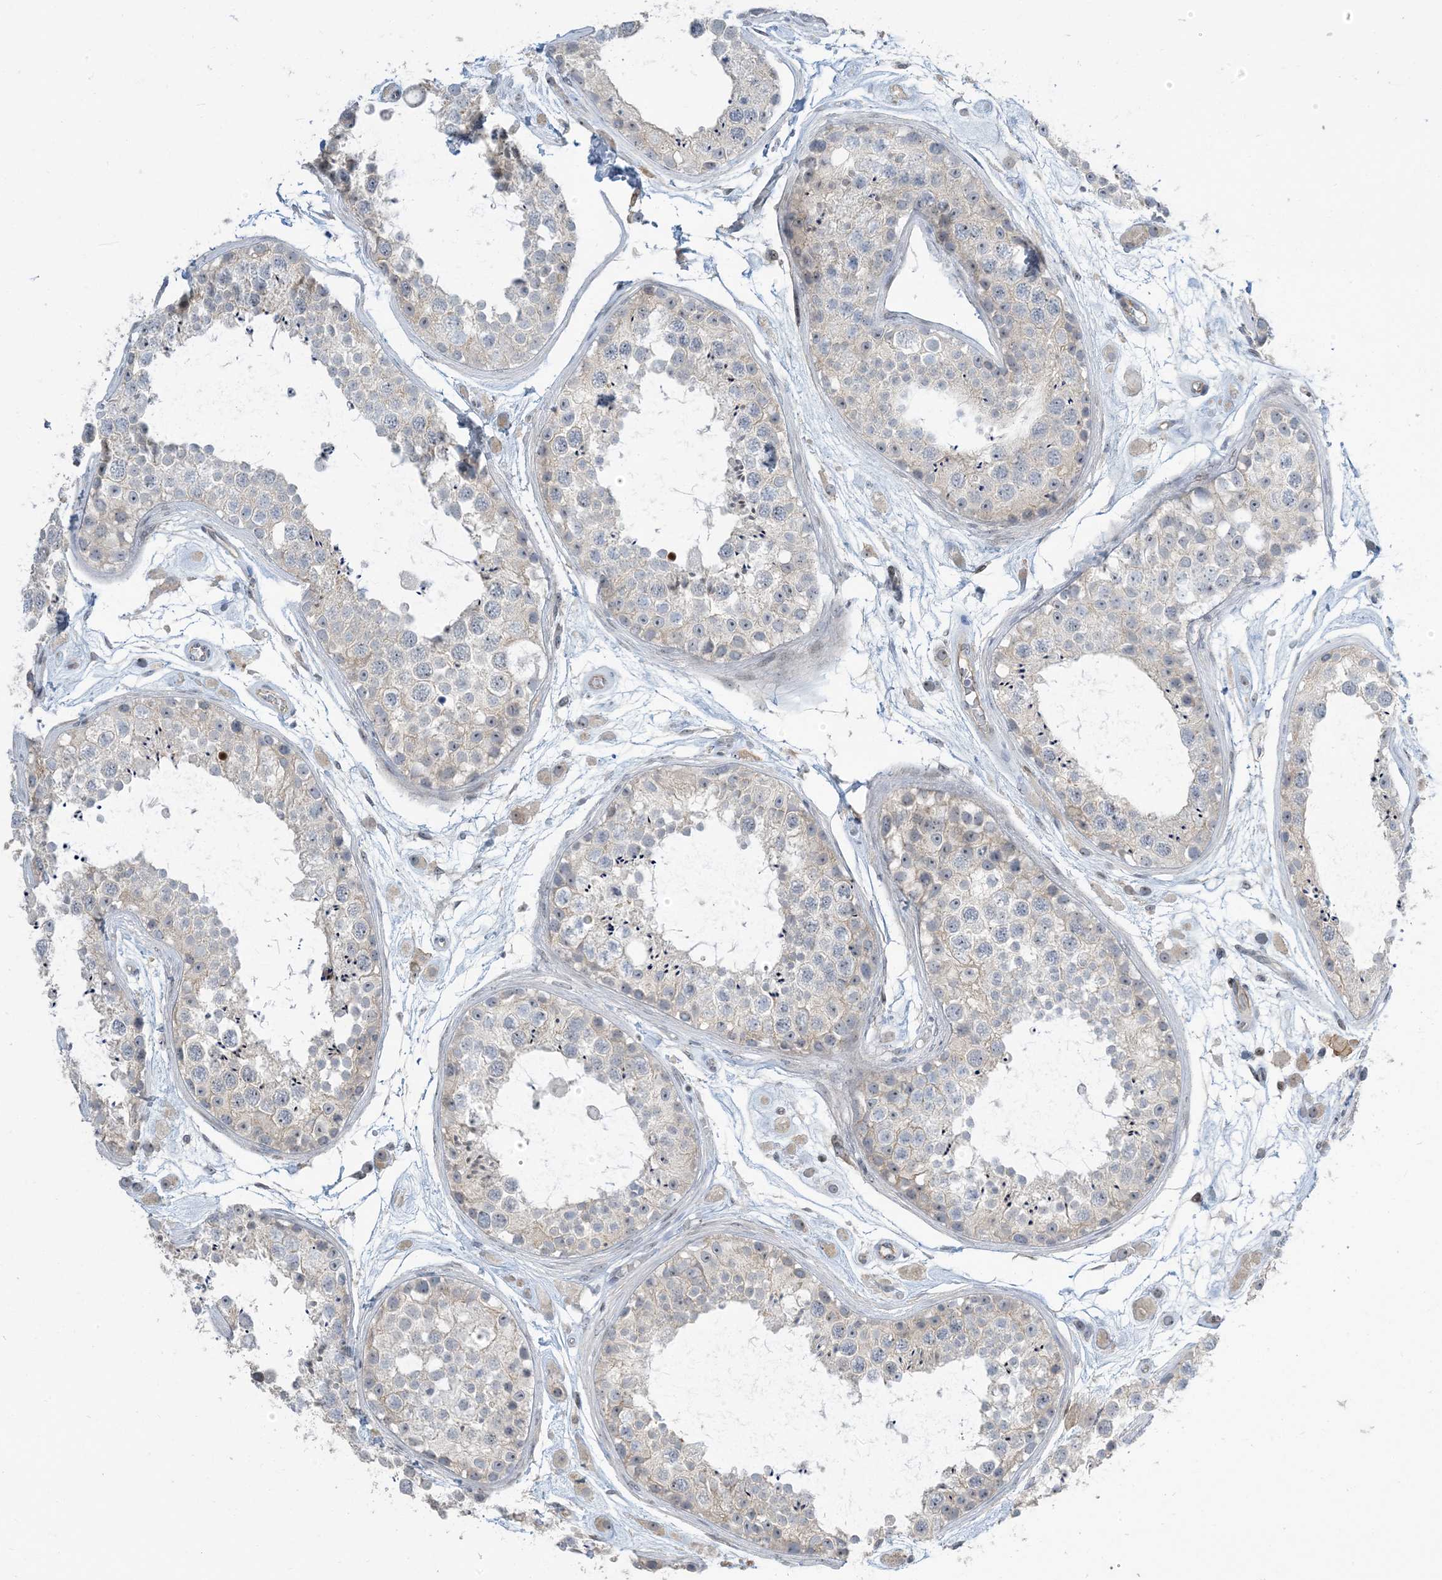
{"staining": {"intensity": "negative", "quantity": "none", "location": "none"}, "tissue": "testis", "cell_type": "Cells in seminiferous ducts", "image_type": "normal", "snomed": [{"axis": "morphology", "description": "Normal tissue, NOS"}, {"axis": "topography", "description": "Testis"}], "caption": "A high-resolution photomicrograph shows immunohistochemistry (IHC) staining of unremarkable testis, which displays no significant positivity in cells in seminiferous ducts.", "gene": "IL36B", "patient": {"sex": "male", "age": 25}}